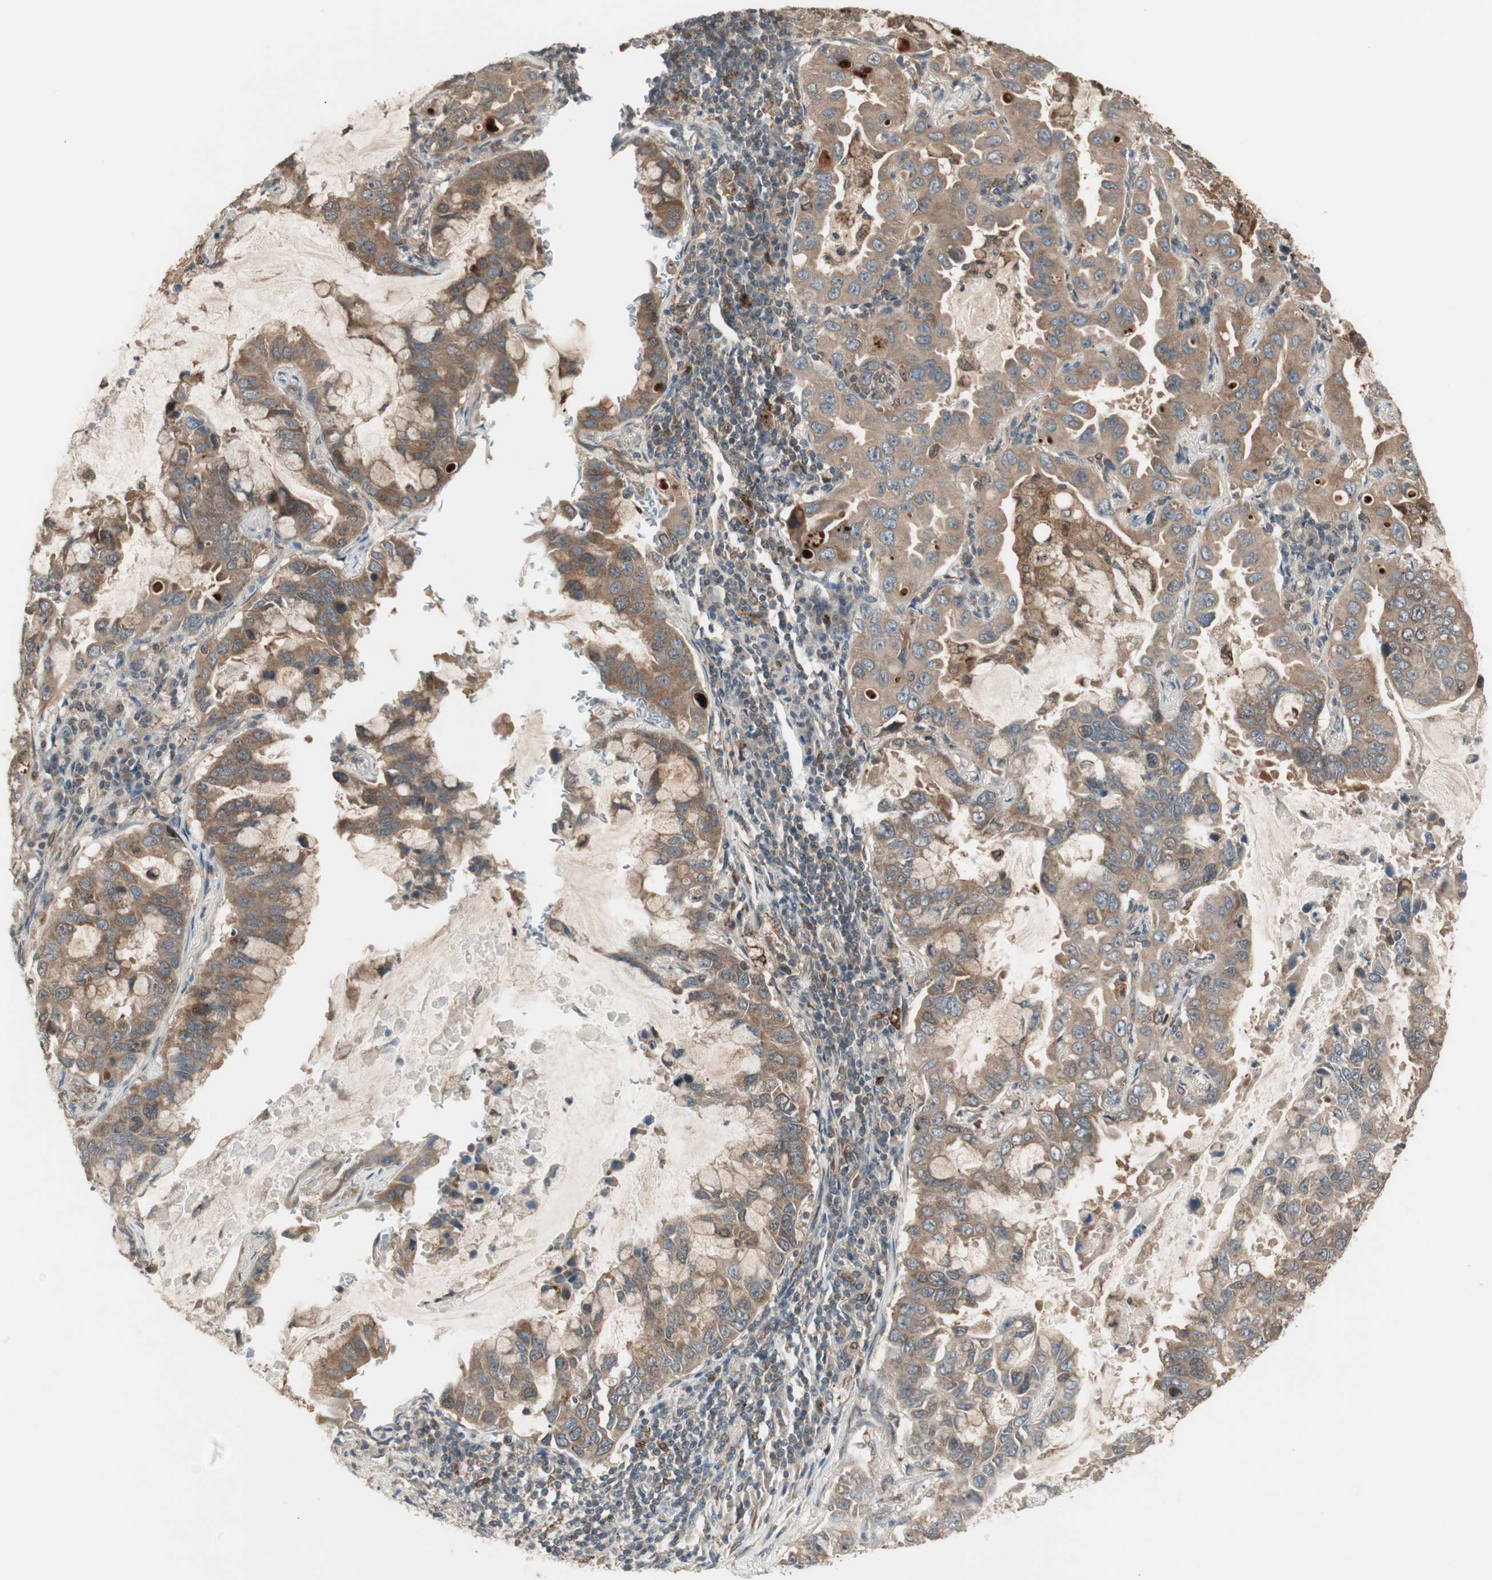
{"staining": {"intensity": "moderate", "quantity": ">75%", "location": "cytoplasmic/membranous"}, "tissue": "lung cancer", "cell_type": "Tumor cells", "image_type": "cancer", "snomed": [{"axis": "morphology", "description": "Adenocarcinoma, NOS"}, {"axis": "topography", "description": "Lung"}], "caption": "Immunohistochemistry (IHC) staining of lung cancer, which displays medium levels of moderate cytoplasmic/membranous staining in about >75% of tumor cells indicating moderate cytoplasmic/membranous protein expression. The staining was performed using DAB (3,3'-diaminobenzidine) (brown) for protein detection and nuclei were counterstained in hematoxylin (blue).", "gene": "ATP6AP2", "patient": {"sex": "male", "age": 64}}